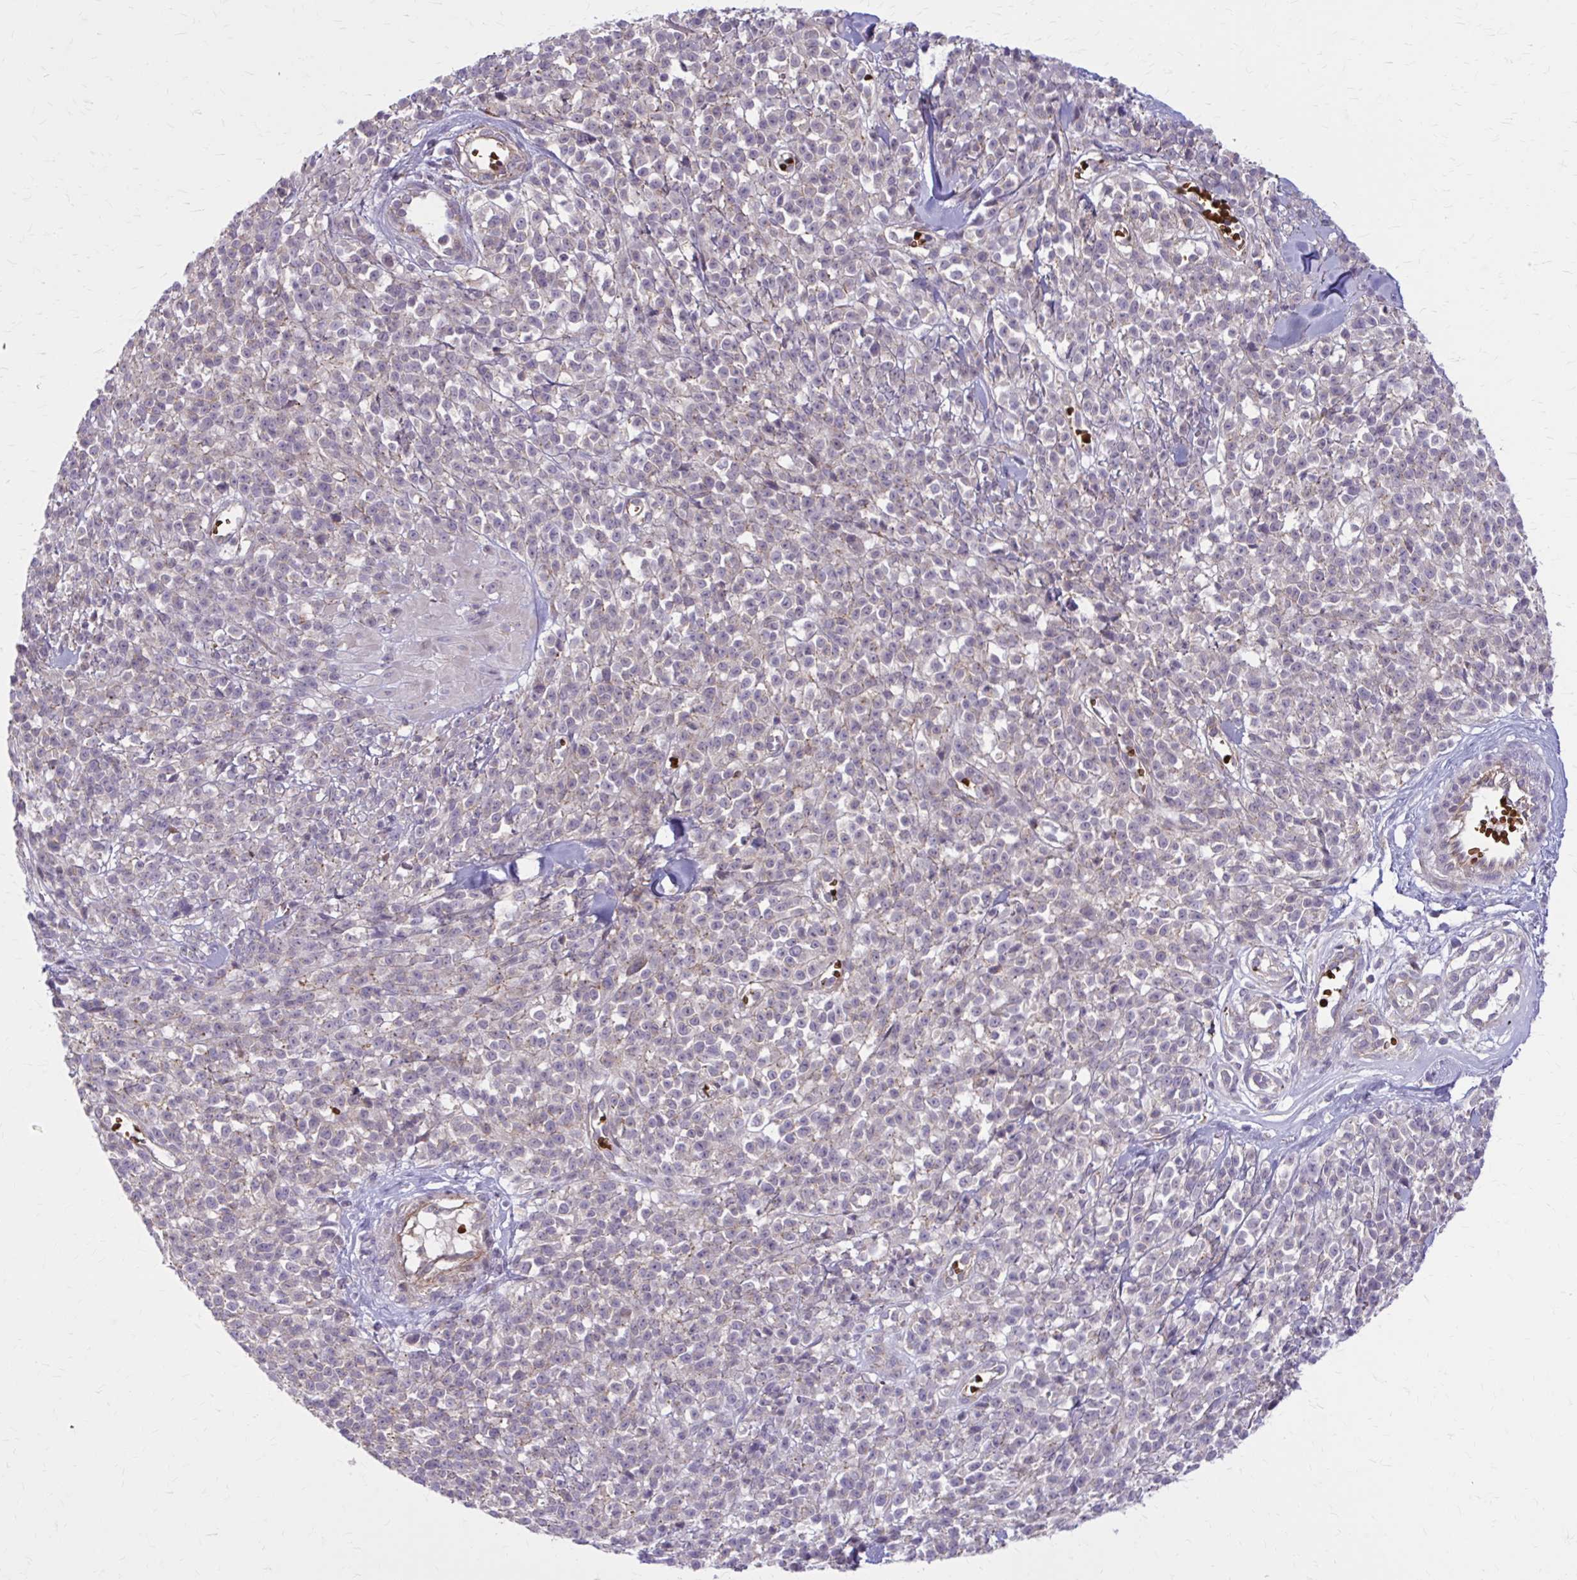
{"staining": {"intensity": "negative", "quantity": "none", "location": "none"}, "tissue": "melanoma", "cell_type": "Tumor cells", "image_type": "cancer", "snomed": [{"axis": "morphology", "description": "Malignant melanoma, NOS"}, {"axis": "topography", "description": "Skin"}, {"axis": "topography", "description": "Skin of trunk"}], "caption": "Immunohistochemistry micrograph of human malignant melanoma stained for a protein (brown), which demonstrates no staining in tumor cells. (IHC, brightfield microscopy, high magnification).", "gene": "SNF8", "patient": {"sex": "male", "age": 74}}